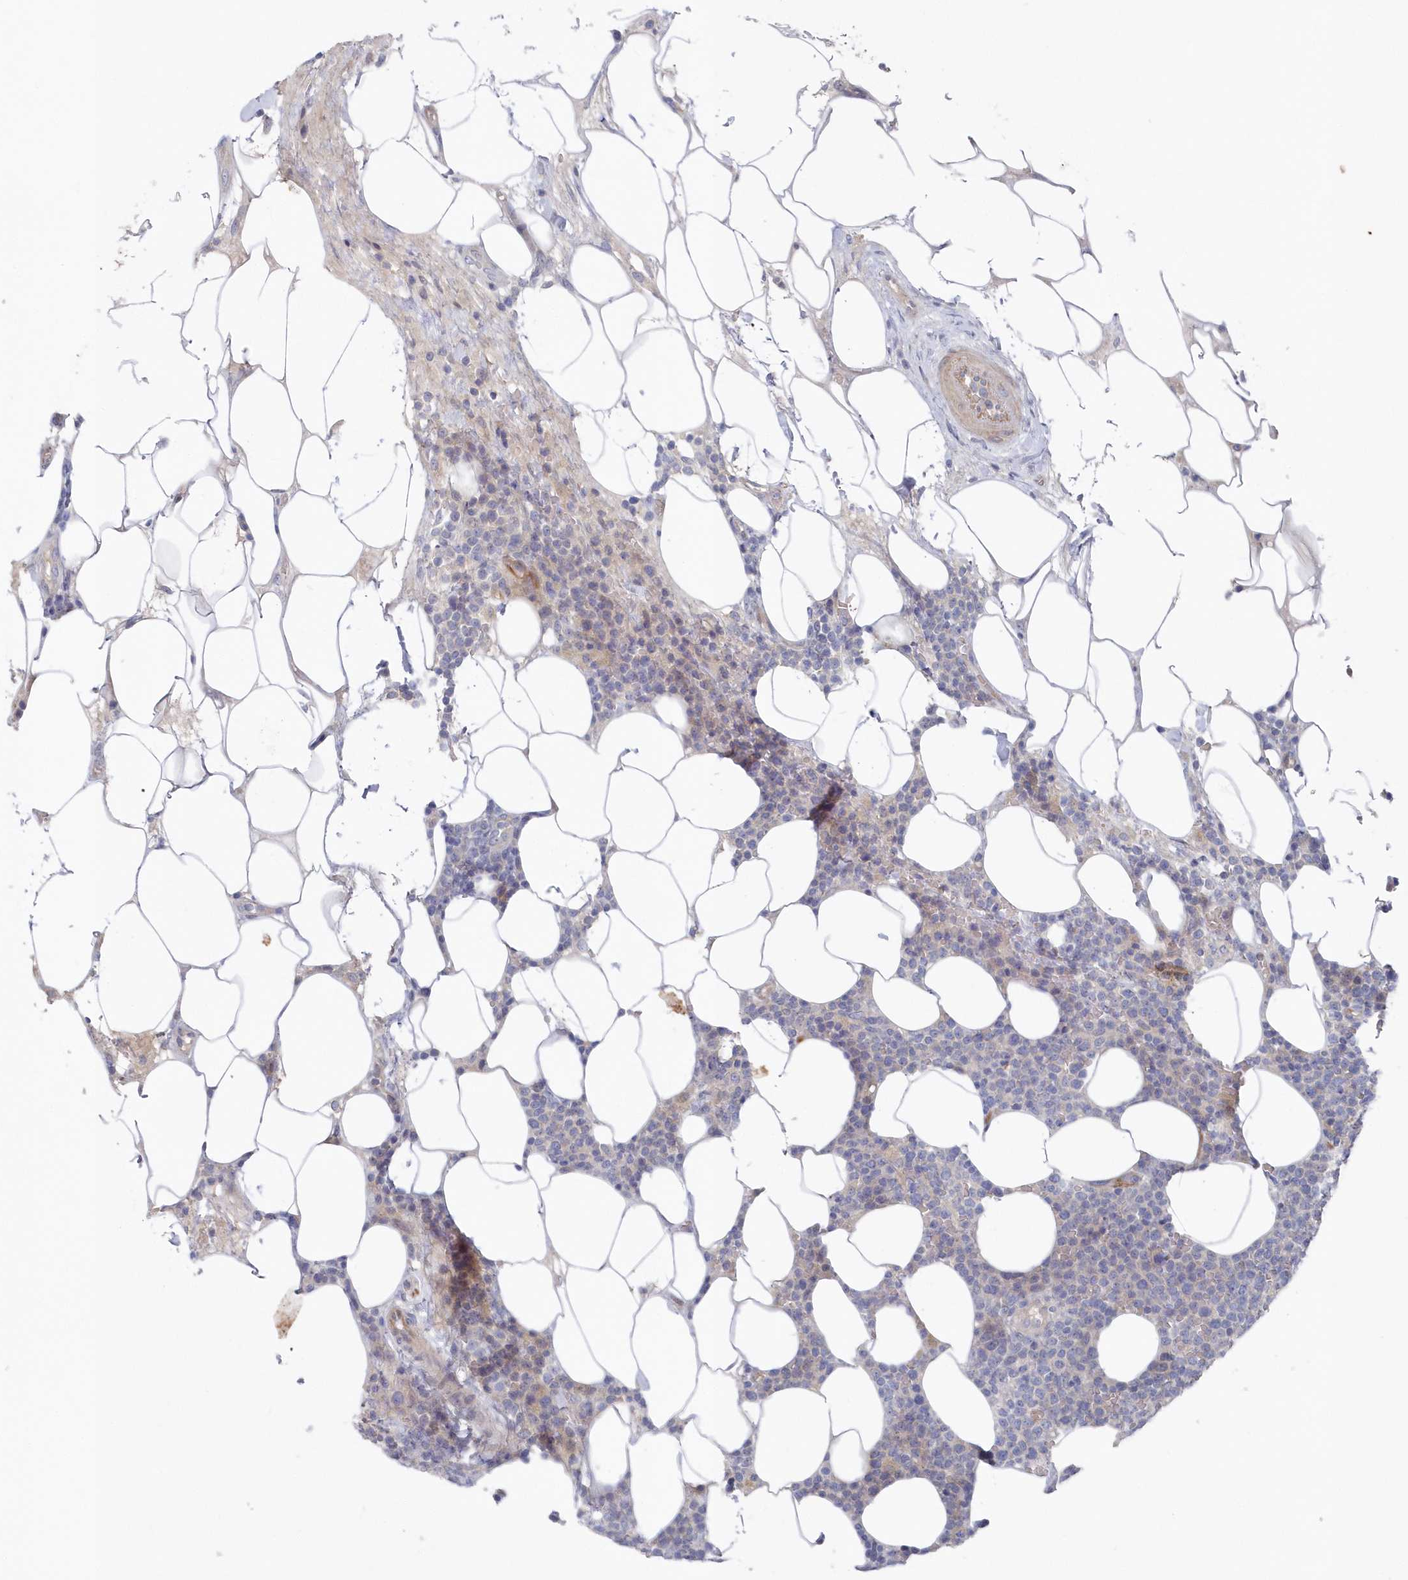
{"staining": {"intensity": "negative", "quantity": "none", "location": "none"}, "tissue": "lymphoma", "cell_type": "Tumor cells", "image_type": "cancer", "snomed": [{"axis": "morphology", "description": "Malignant lymphoma, non-Hodgkin's type, High grade"}, {"axis": "topography", "description": "Lymph node"}], "caption": "IHC micrograph of neoplastic tissue: human high-grade malignant lymphoma, non-Hodgkin's type stained with DAB (3,3'-diaminobenzidine) displays no significant protein positivity in tumor cells. (Stains: DAB IHC with hematoxylin counter stain, Microscopy: brightfield microscopy at high magnification).", "gene": "KIAA1586", "patient": {"sex": "male", "age": 61}}